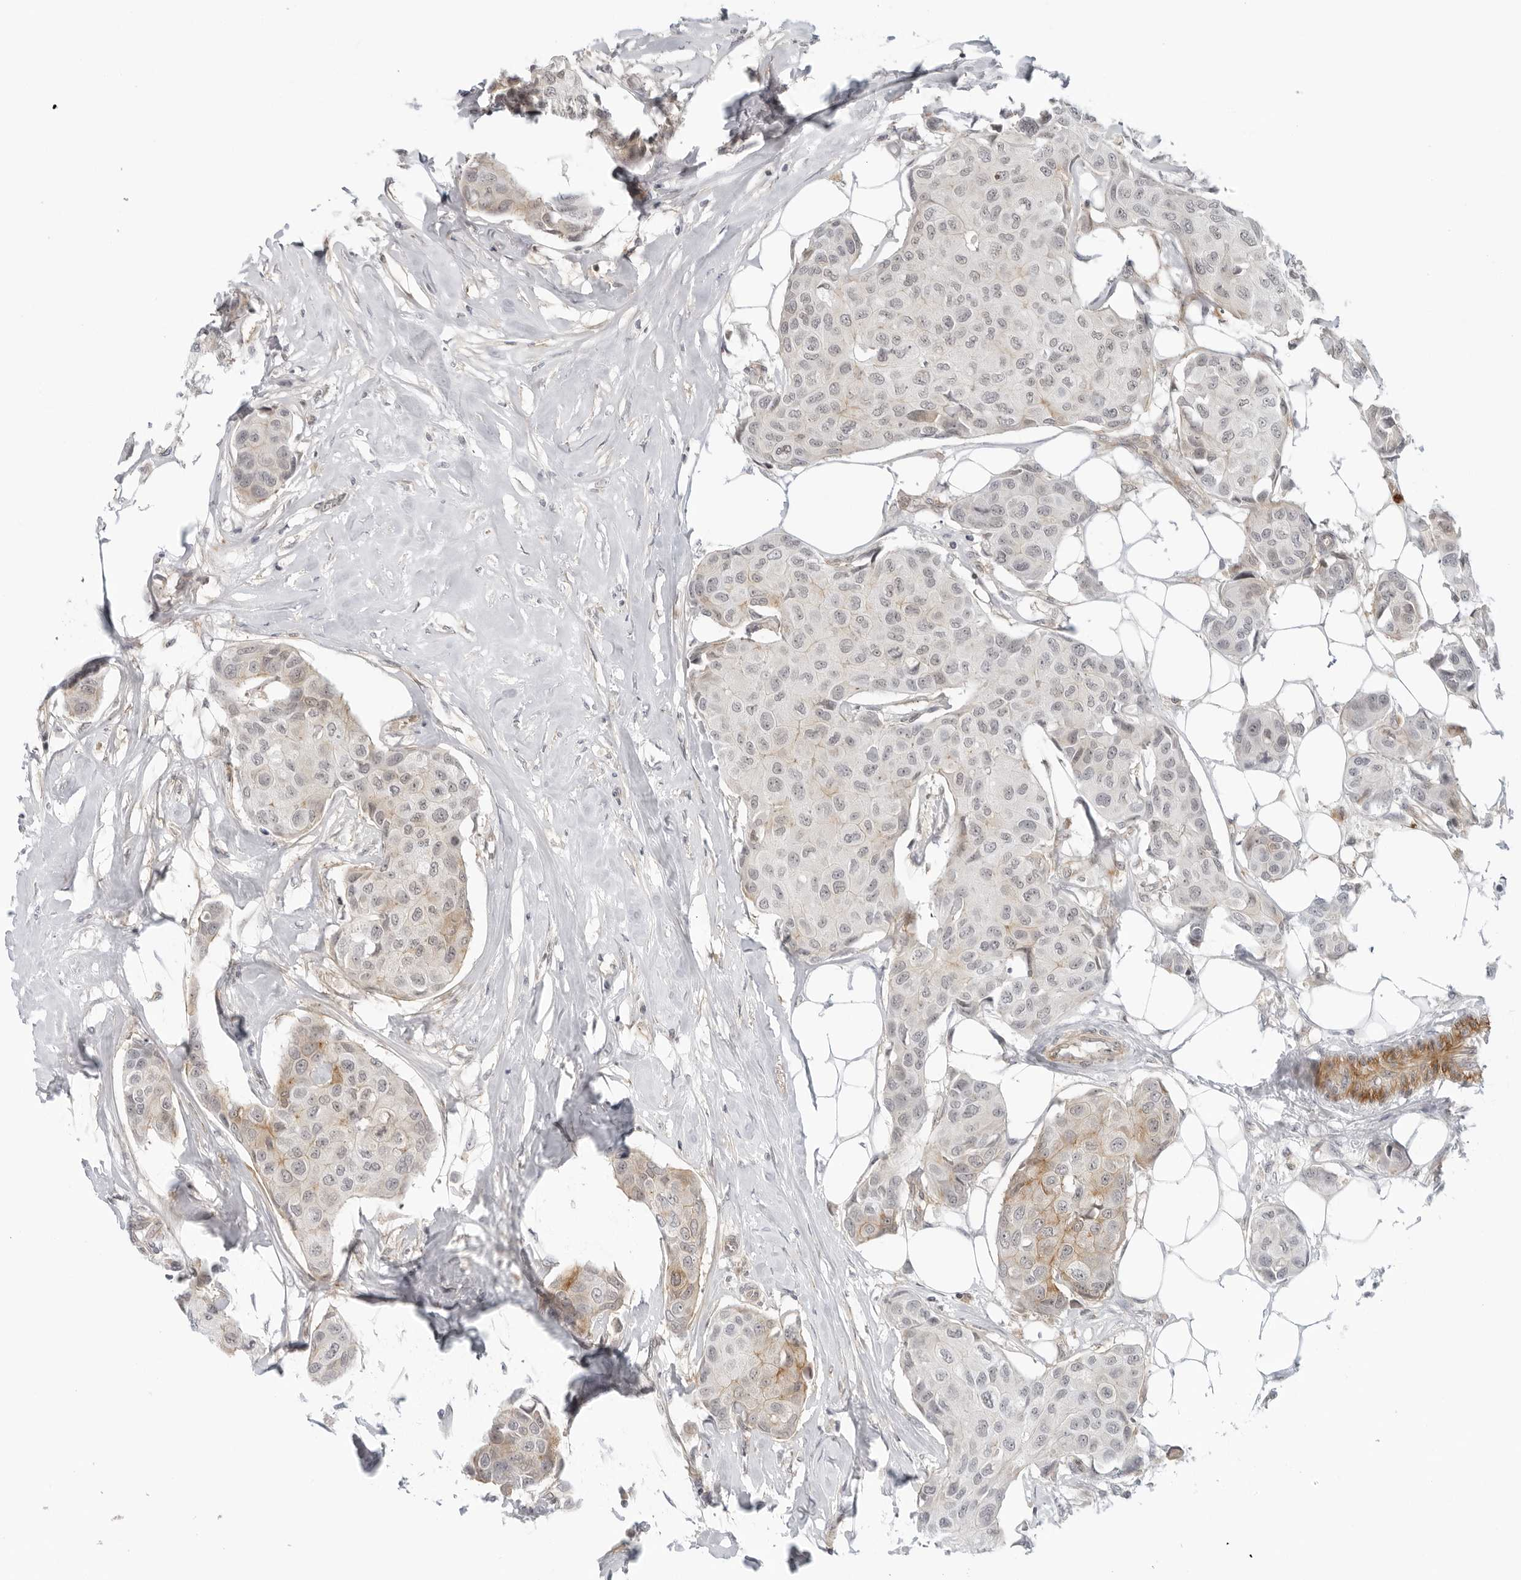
{"staining": {"intensity": "weak", "quantity": "<25%", "location": "cytoplasmic/membranous"}, "tissue": "breast cancer", "cell_type": "Tumor cells", "image_type": "cancer", "snomed": [{"axis": "morphology", "description": "Duct carcinoma"}, {"axis": "topography", "description": "Breast"}], "caption": "This is an immunohistochemistry micrograph of human intraductal carcinoma (breast). There is no expression in tumor cells.", "gene": "SUGCT", "patient": {"sex": "female", "age": 80}}